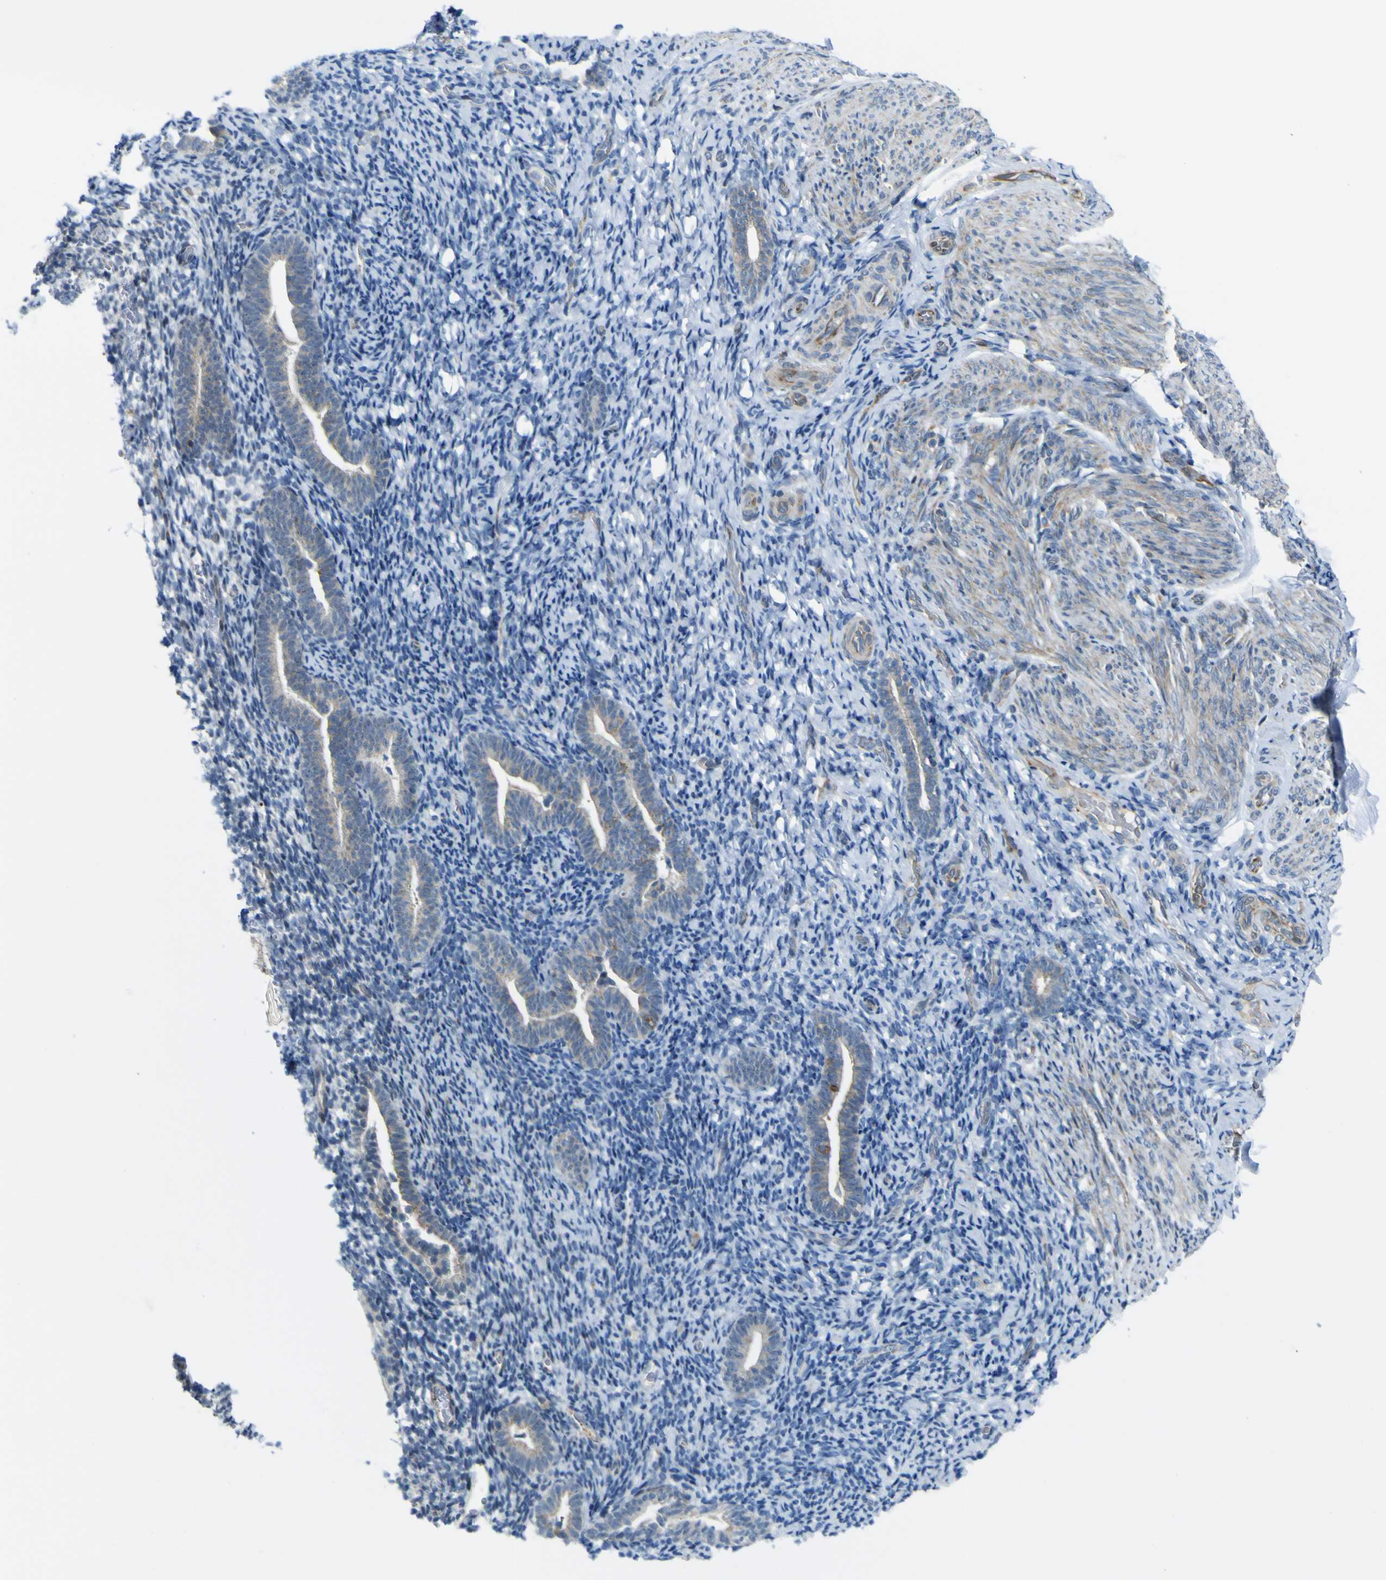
{"staining": {"intensity": "weak", "quantity": "<25%", "location": "cytoplasmic/membranous"}, "tissue": "endometrium", "cell_type": "Cells in endometrial stroma", "image_type": "normal", "snomed": [{"axis": "morphology", "description": "Normal tissue, NOS"}, {"axis": "topography", "description": "Endometrium"}], "caption": "Immunohistochemistry (IHC) image of unremarkable human endometrium stained for a protein (brown), which demonstrates no positivity in cells in endometrial stroma.", "gene": "KDM7A", "patient": {"sex": "female", "age": 51}}